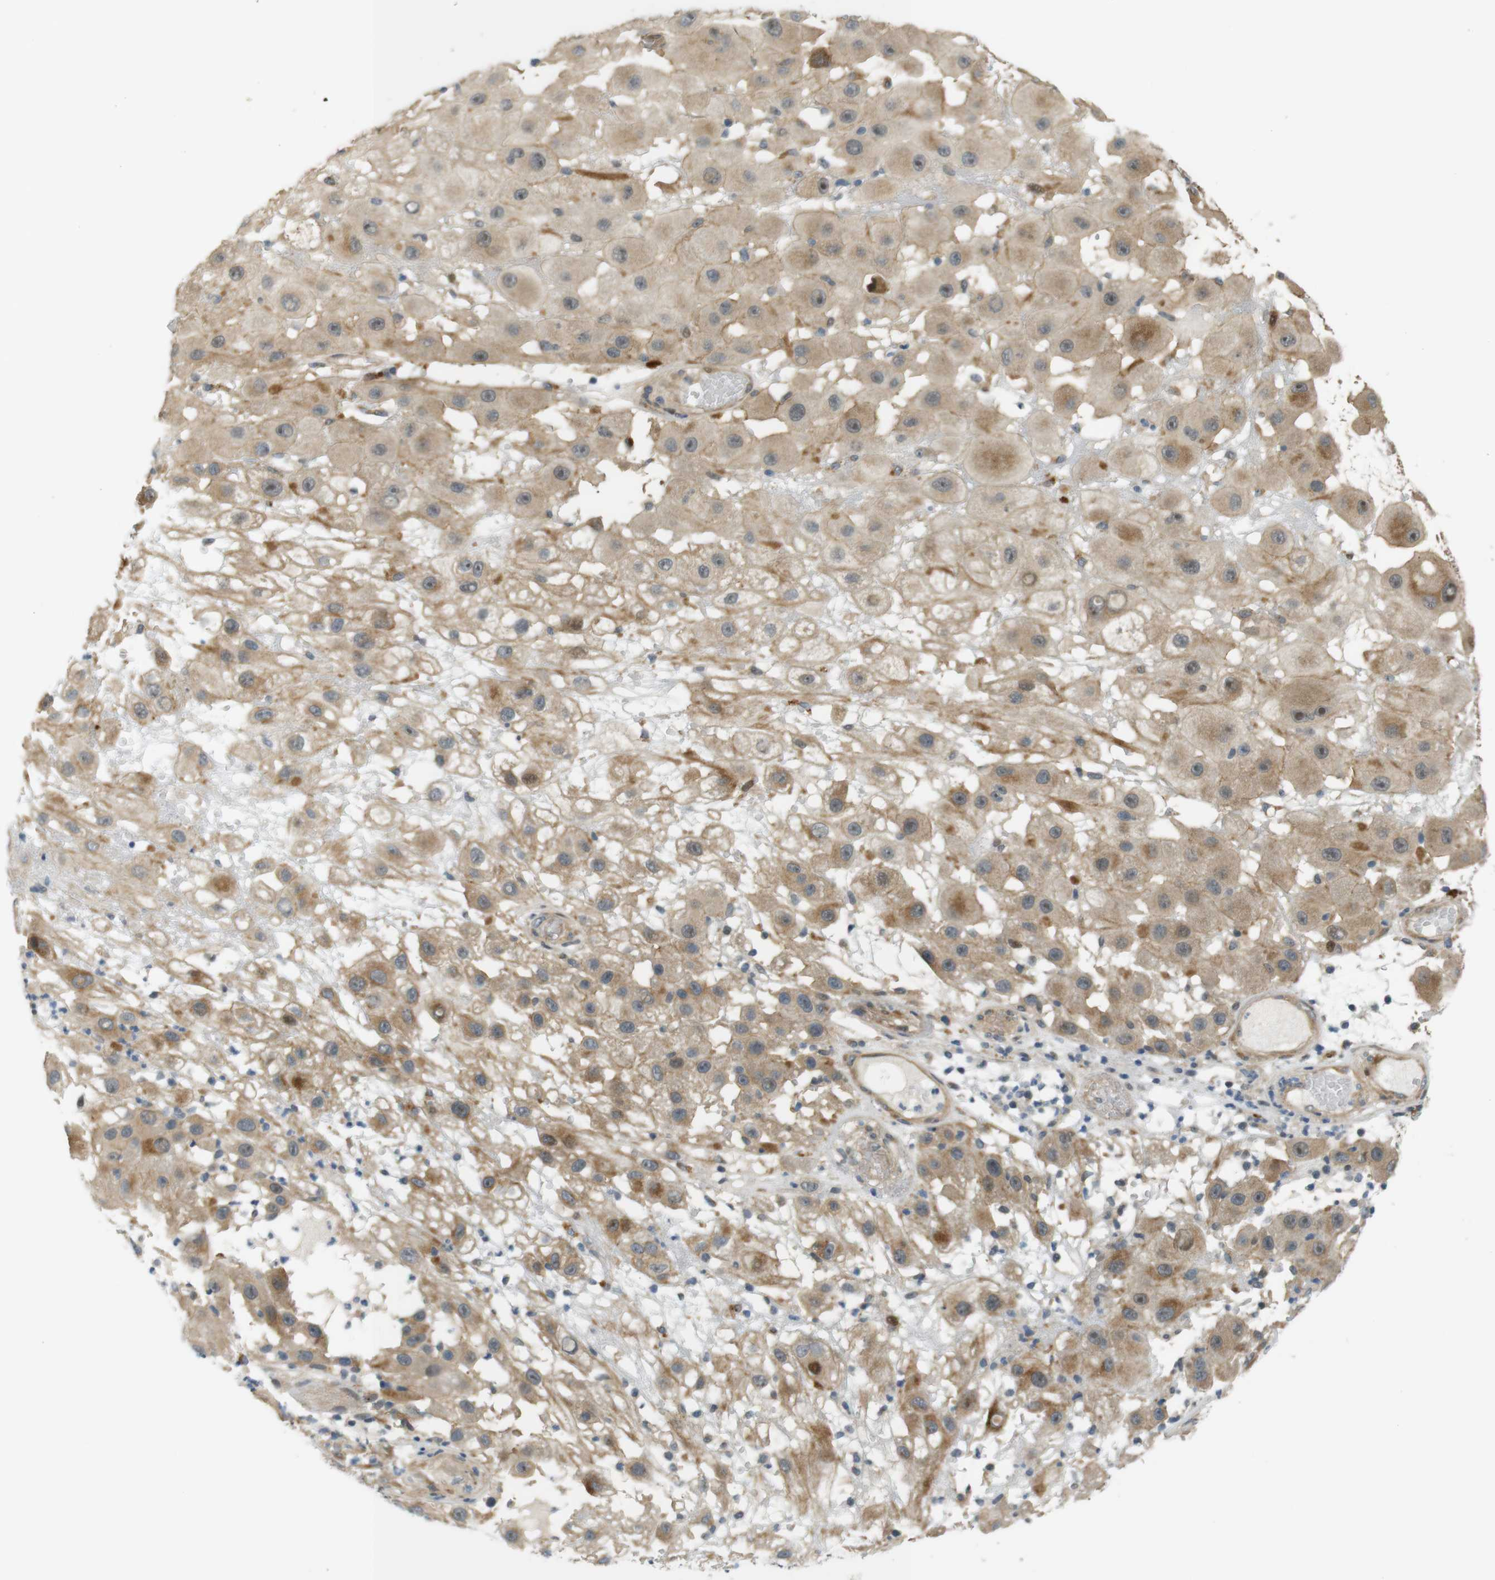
{"staining": {"intensity": "weak", "quantity": ">75%", "location": "cytoplasmic/membranous"}, "tissue": "melanoma", "cell_type": "Tumor cells", "image_type": "cancer", "snomed": [{"axis": "morphology", "description": "Malignant melanoma, NOS"}, {"axis": "topography", "description": "Skin"}], "caption": "High-magnification brightfield microscopy of melanoma stained with DAB (brown) and counterstained with hematoxylin (blue). tumor cells exhibit weak cytoplasmic/membranous staining is present in approximately>75% of cells. The staining was performed using DAB to visualize the protein expression in brown, while the nuclei were stained in blue with hematoxylin (Magnification: 20x).", "gene": "TSPAN9", "patient": {"sex": "female", "age": 81}}